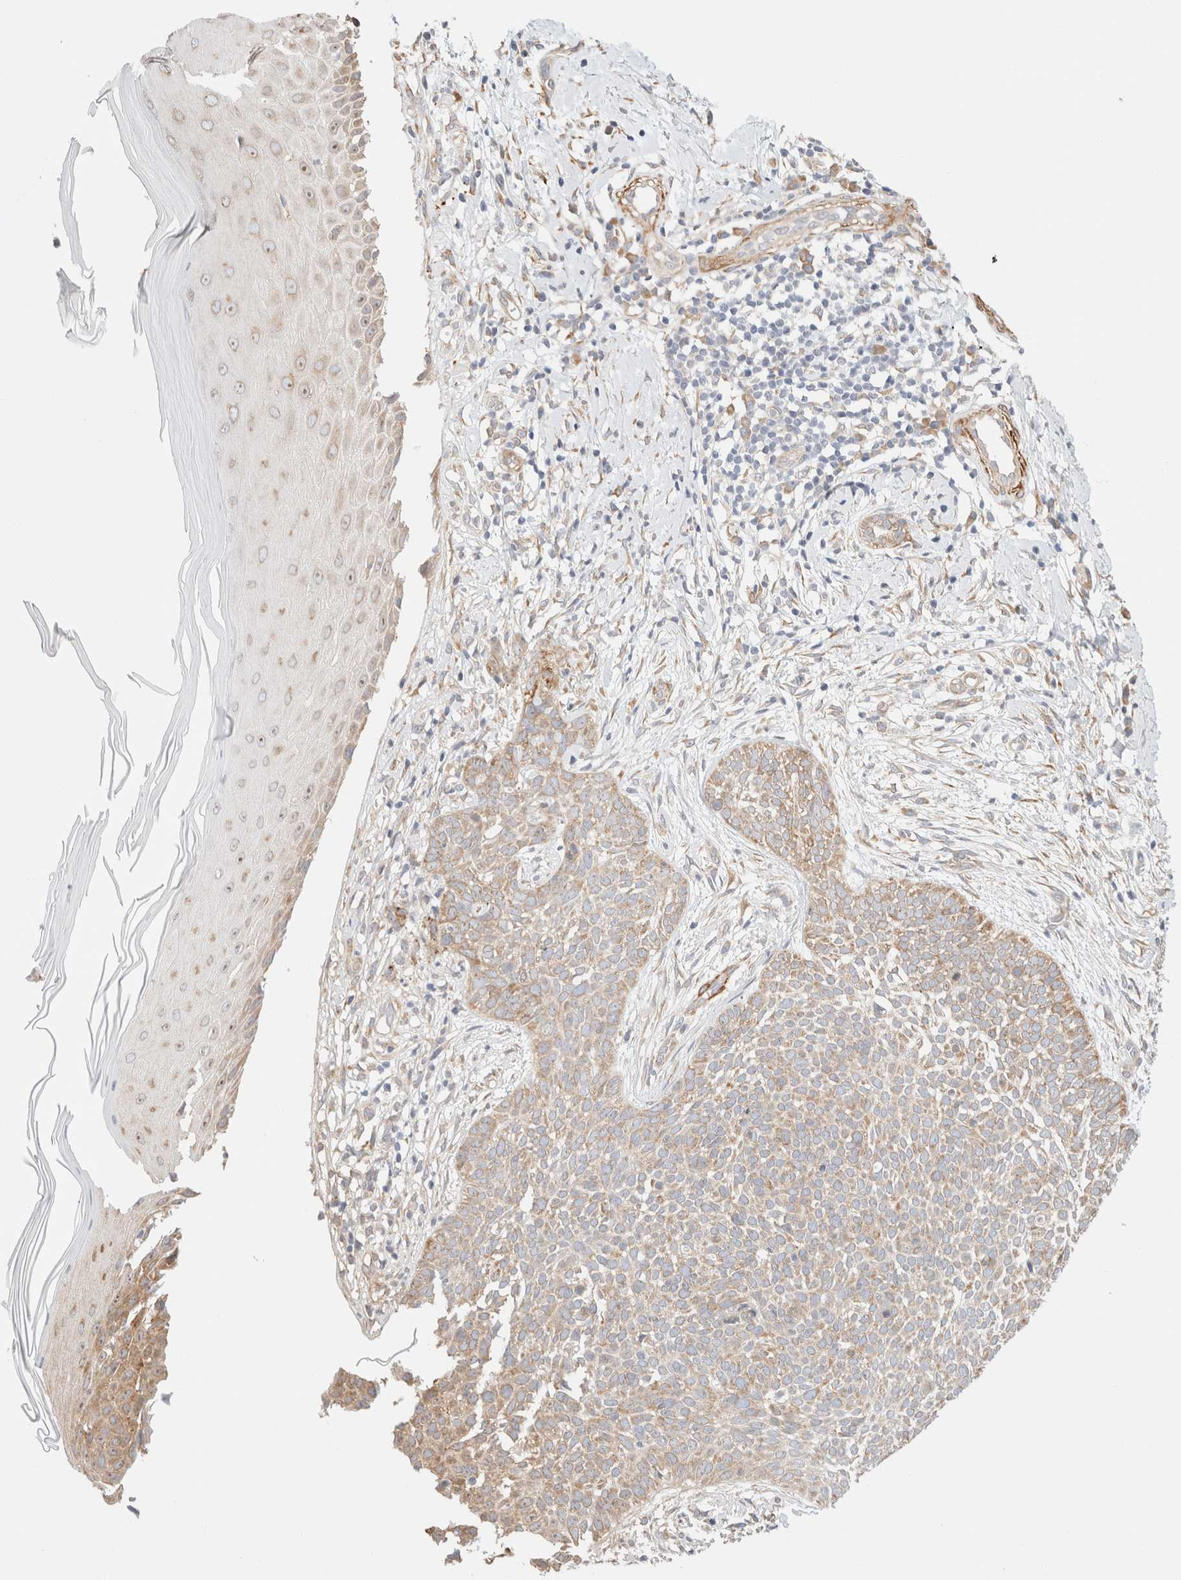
{"staining": {"intensity": "weak", "quantity": ">75%", "location": "cytoplasmic/membranous"}, "tissue": "skin cancer", "cell_type": "Tumor cells", "image_type": "cancer", "snomed": [{"axis": "morphology", "description": "Normal tissue, NOS"}, {"axis": "morphology", "description": "Basal cell carcinoma"}, {"axis": "topography", "description": "Skin"}], "caption": "The micrograph displays a brown stain indicating the presence of a protein in the cytoplasmic/membranous of tumor cells in skin basal cell carcinoma. (IHC, brightfield microscopy, high magnification).", "gene": "RRP15", "patient": {"sex": "male", "age": 67}}